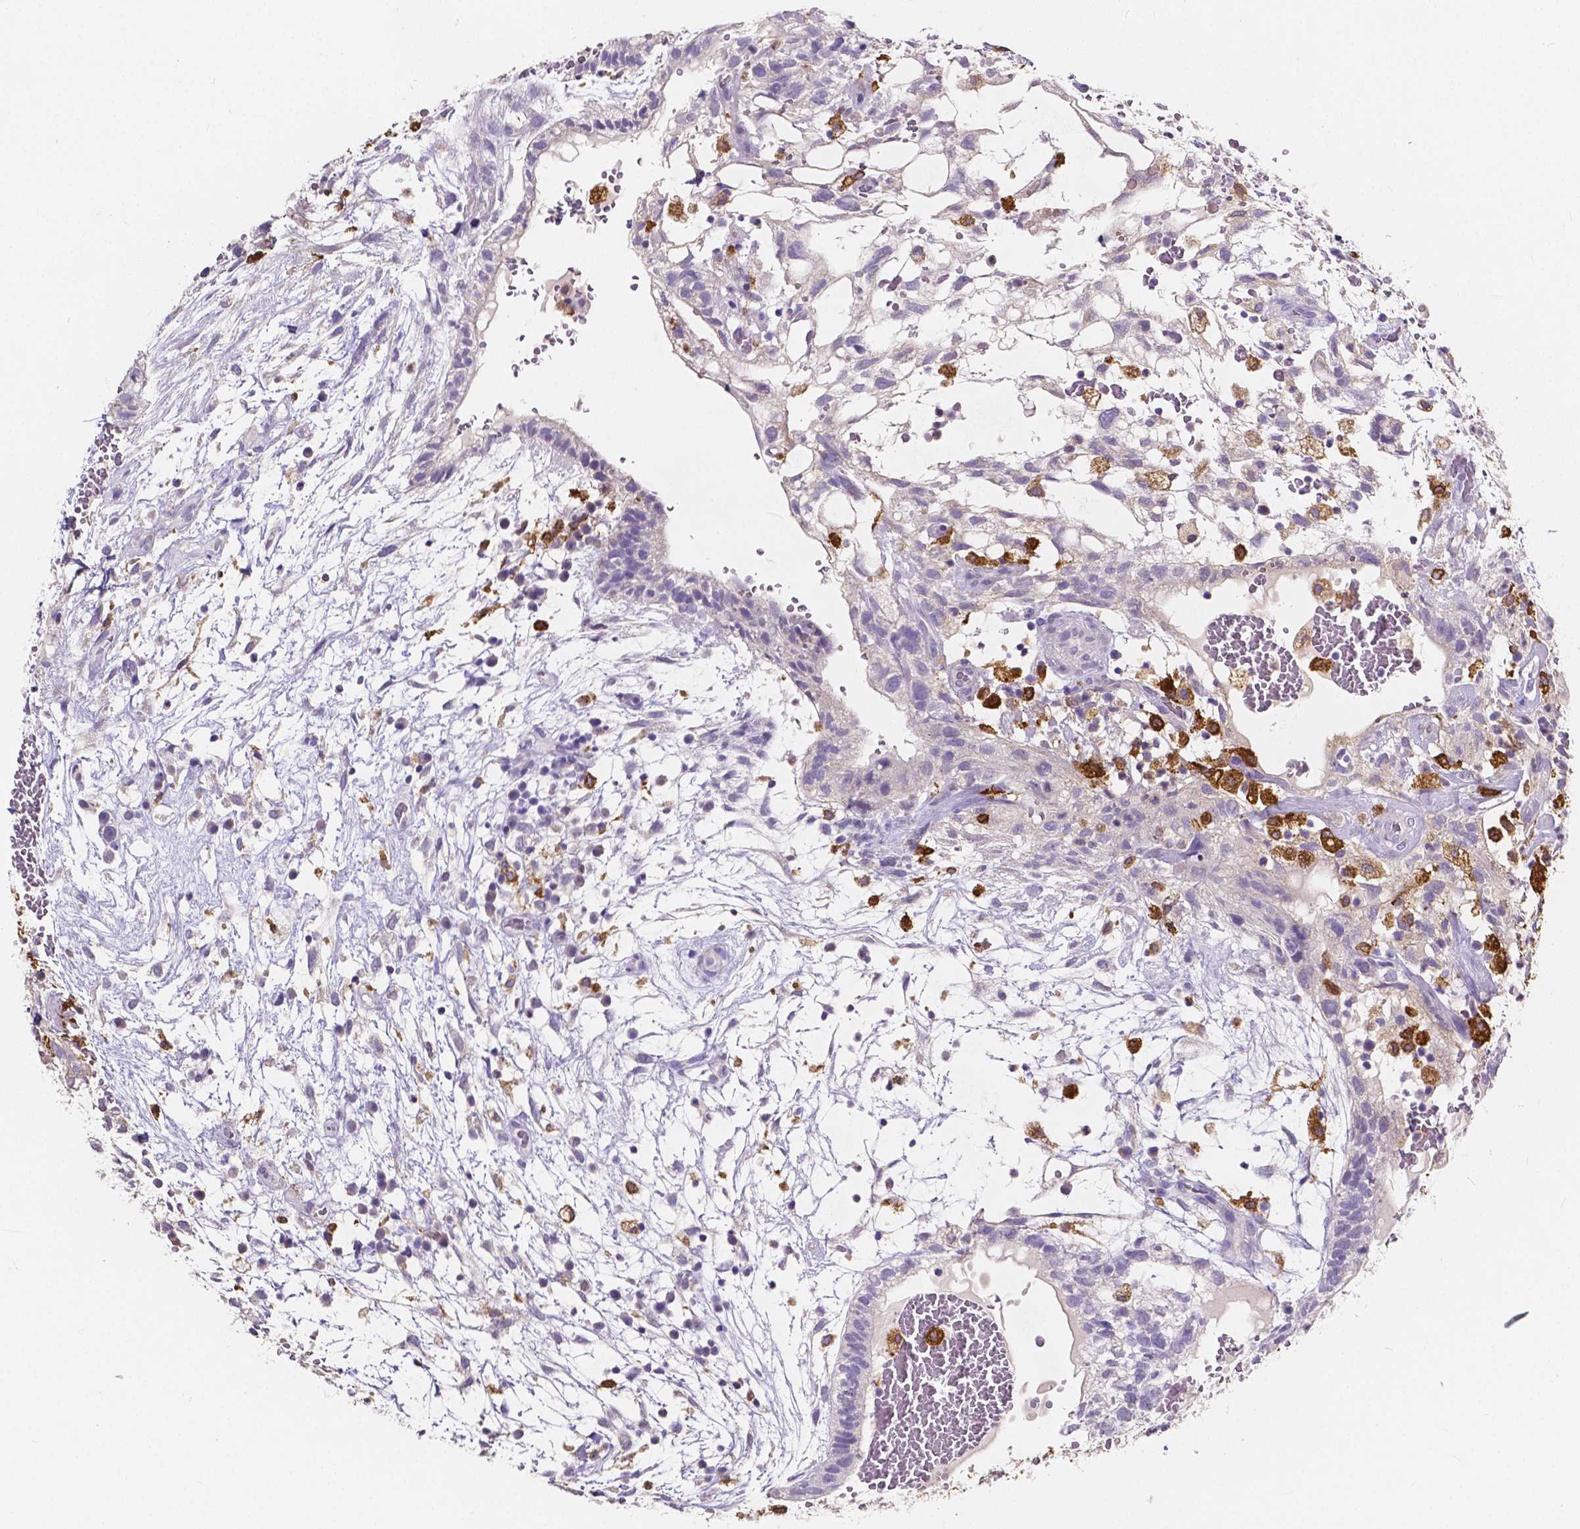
{"staining": {"intensity": "negative", "quantity": "none", "location": "none"}, "tissue": "testis cancer", "cell_type": "Tumor cells", "image_type": "cancer", "snomed": [{"axis": "morphology", "description": "Normal tissue, NOS"}, {"axis": "morphology", "description": "Carcinoma, Embryonal, NOS"}, {"axis": "topography", "description": "Testis"}], "caption": "DAB immunohistochemical staining of testis embryonal carcinoma demonstrates no significant expression in tumor cells.", "gene": "ACP5", "patient": {"sex": "male", "age": 32}}